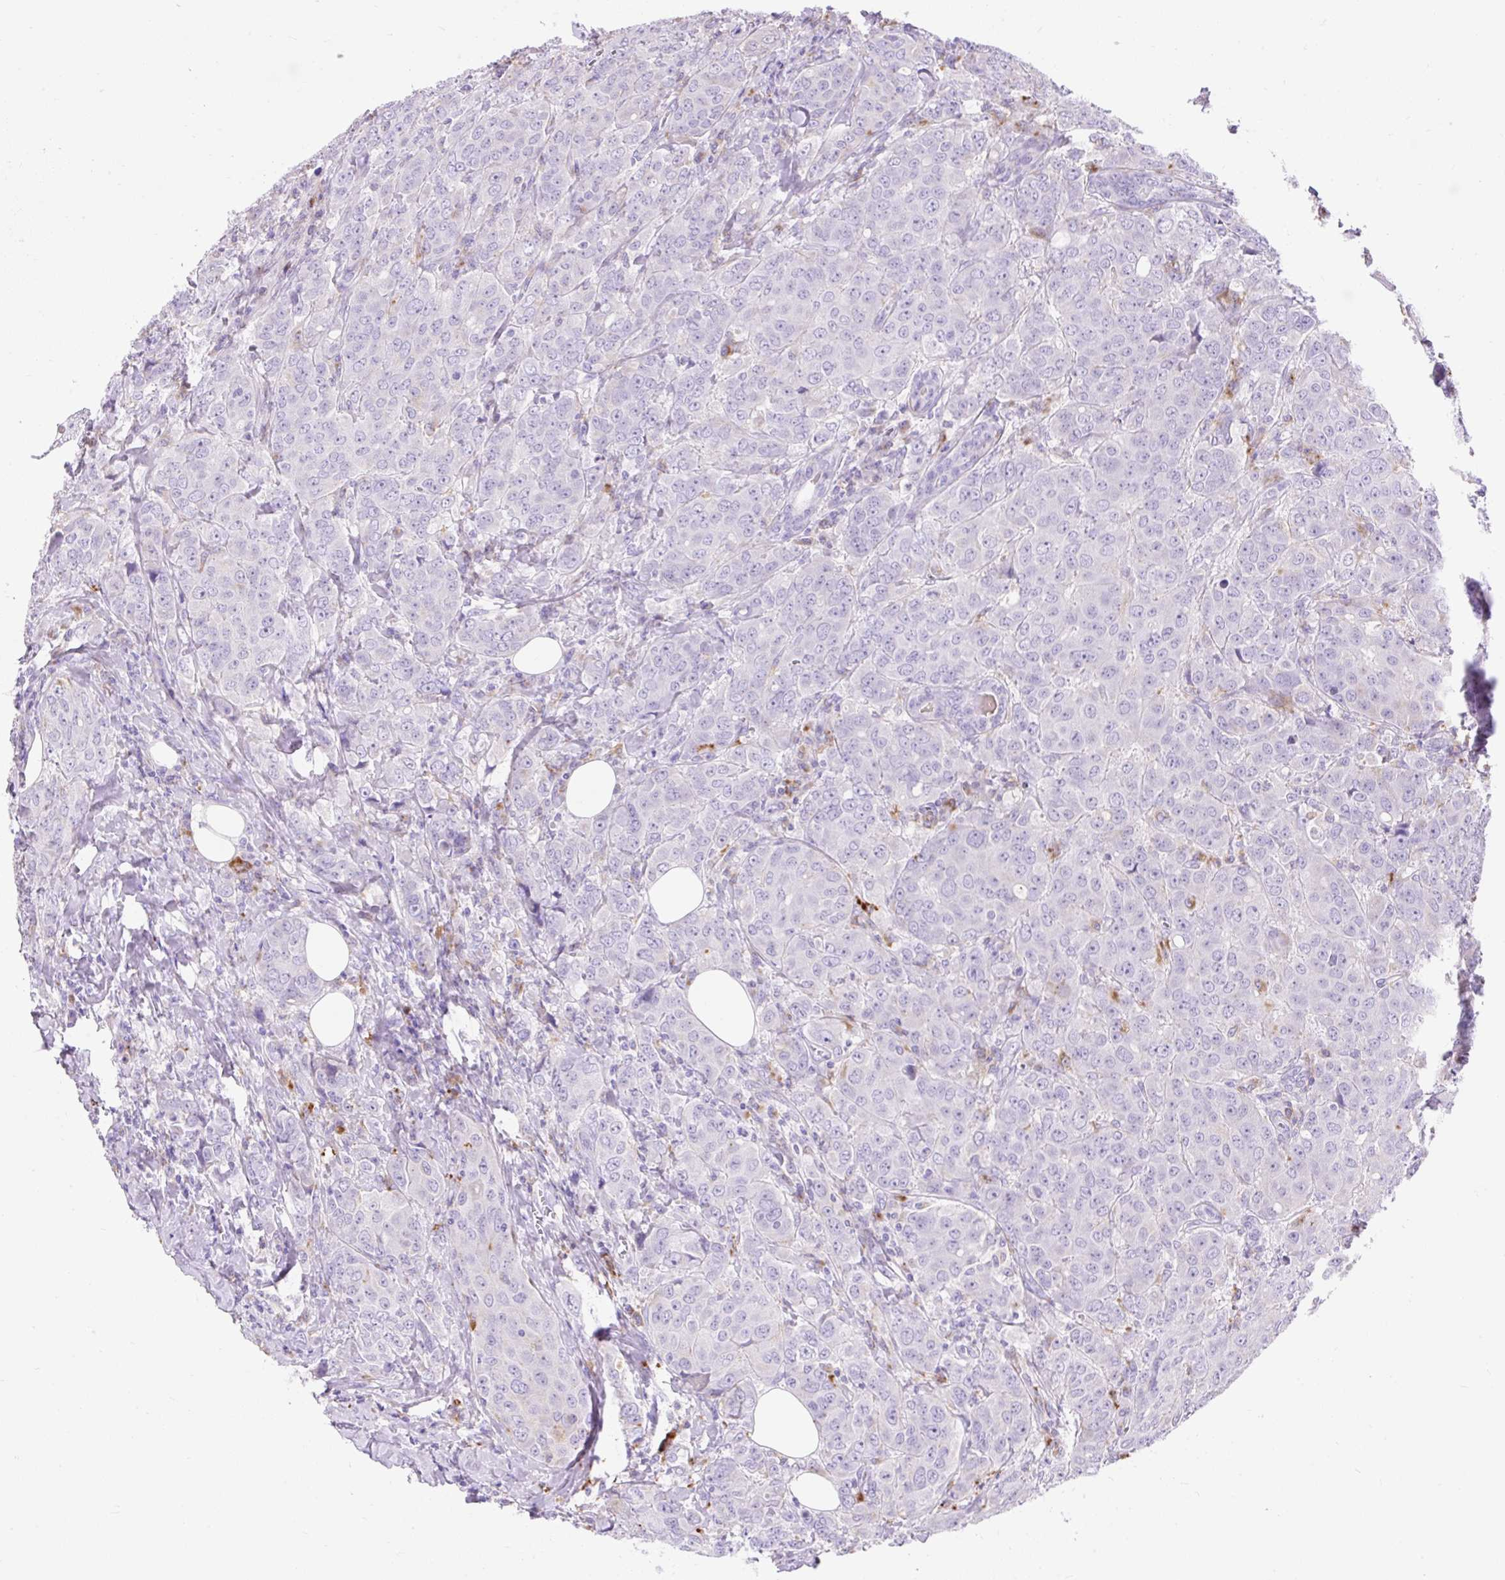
{"staining": {"intensity": "negative", "quantity": "none", "location": "none"}, "tissue": "breast cancer", "cell_type": "Tumor cells", "image_type": "cancer", "snomed": [{"axis": "morphology", "description": "Duct carcinoma"}, {"axis": "topography", "description": "Breast"}], "caption": "Immunohistochemical staining of human breast invasive ductal carcinoma shows no significant staining in tumor cells.", "gene": "HEXB", "patient": {"sex": "female", "age": 43}}